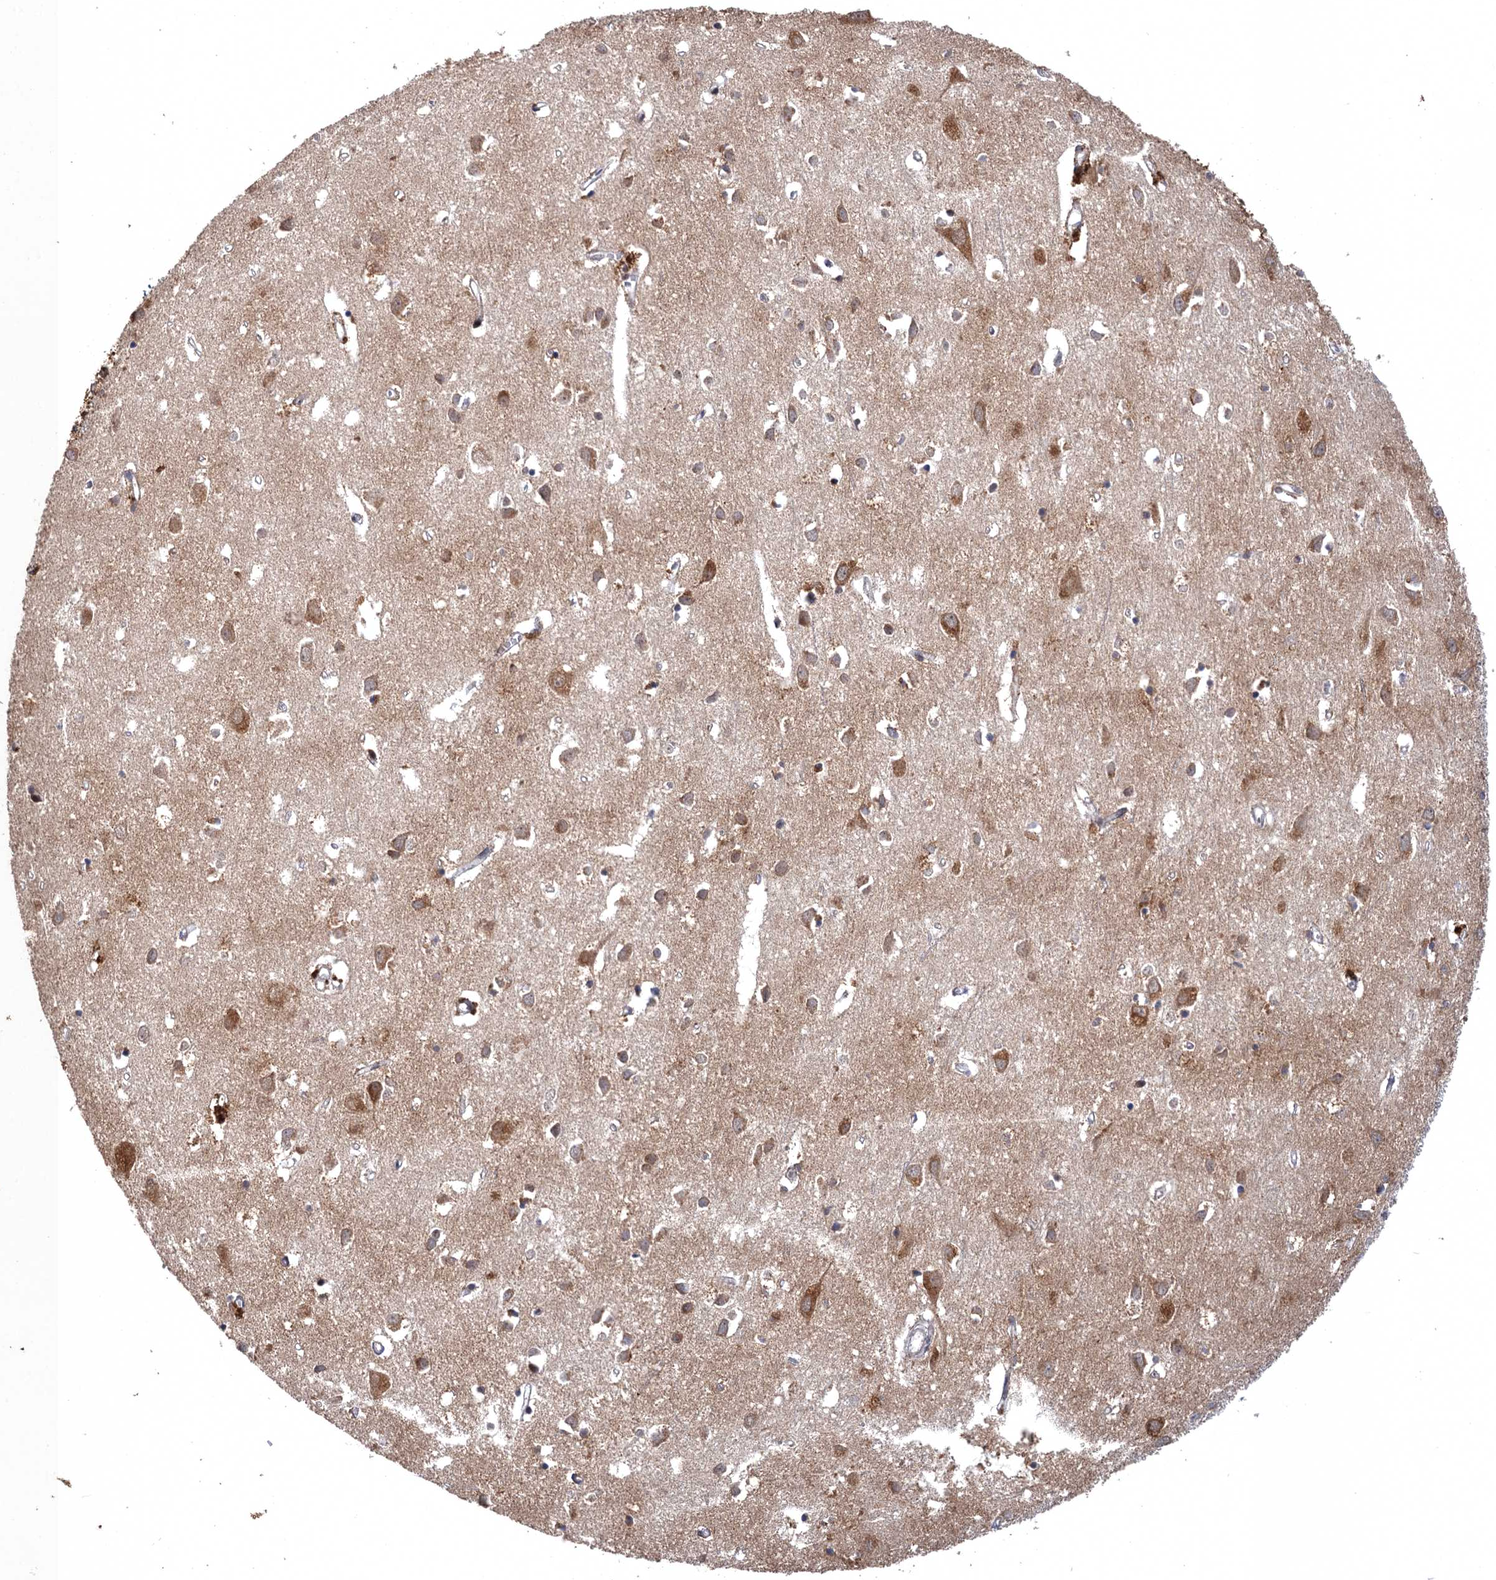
{"staining": {"intensity": "negative", "quantity": "none", "location": "none"}, "tissue": "cerebral cortex", "cell_type": "Endothelial cells", "image_type": "normal", "snomed": [{"axis": "morphology", "description": "Normal tissue, NOS"}, {"axis": "topography", "description": "Cerebral cortex"}], "caption": "This photomicrograph is of unremarkable cerebral cortex stained with IHC to label a protein in brown with the nuclei are counter-stained blue. There is no staining in endothelial cells. The staining is performed using DAB (3,3'-diaminobenzidine) brown chromogen with nuclei counter-stained in using hematoxylin.", "gene": "BMERB1", "patient": {"sex": "female", "age": 64}}